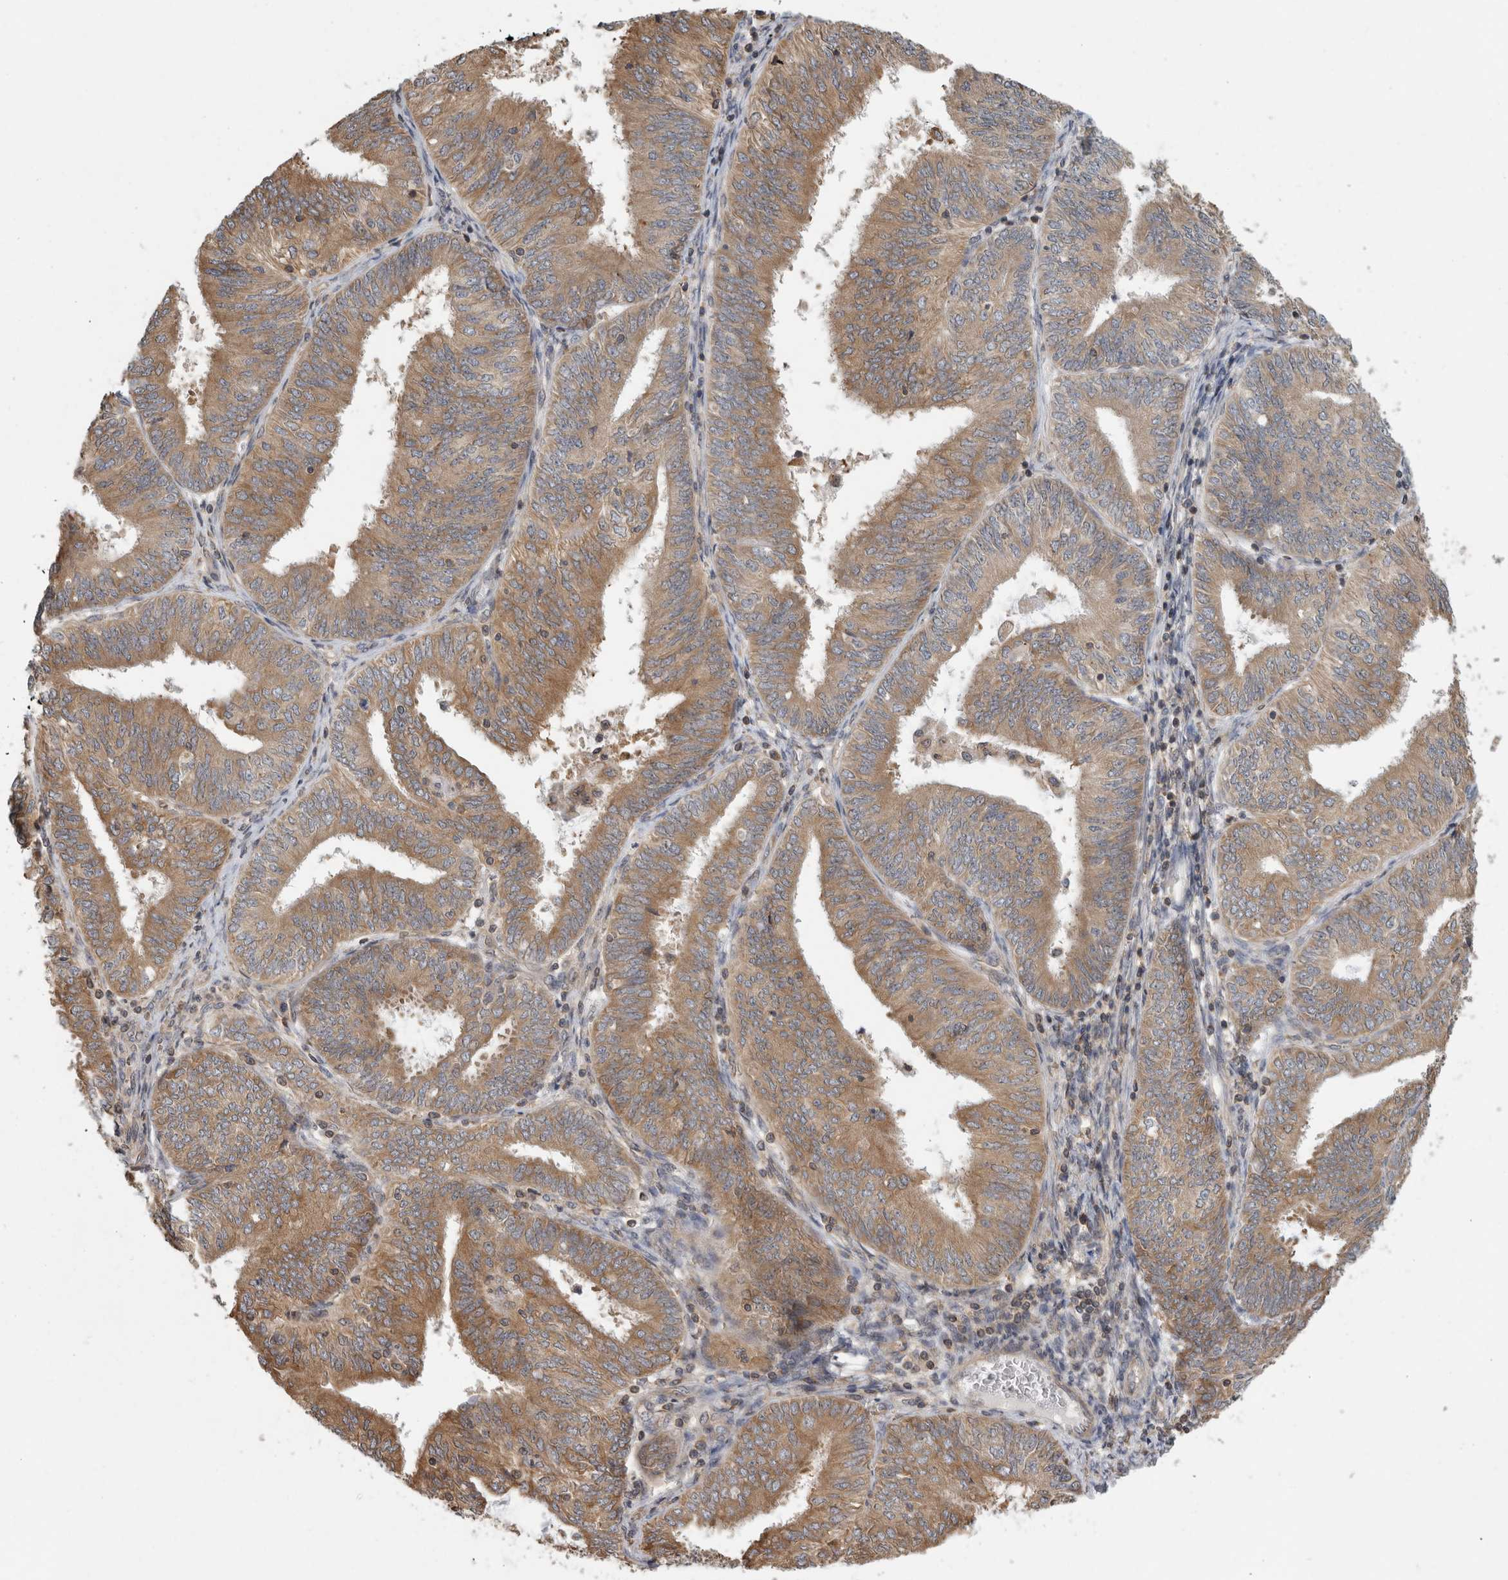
{"staining": {"intensity": "moderate", "quantity": ">75%", "location": "cytoplasmic/membranous"}, "tissue": "endometrial cancer", "cell_type": "Tumor cells", "image_type": "cancer", "snomed": [{"axis": "morphology", "description": "Adenocarcinoma, NOS"}, {"axis": "topography", "description": "Endometrium"}], "caption": "Immunohistochemistry (IHC) staining of endometrial adenocarcinoma, which reveals medium levels of moderate cytoplasmic/membranous staining in about >75% of tumor cells indicating moderate cytoplasmic/membranous protein staining. The staining was performed using DAB (3,3'-diaminobenzidine) (brown) for protein detection and nuclei were counterstained in hematoxylin (blue).", "gene": "PARP6", "patient": {"sex": "female", "age": 58}}